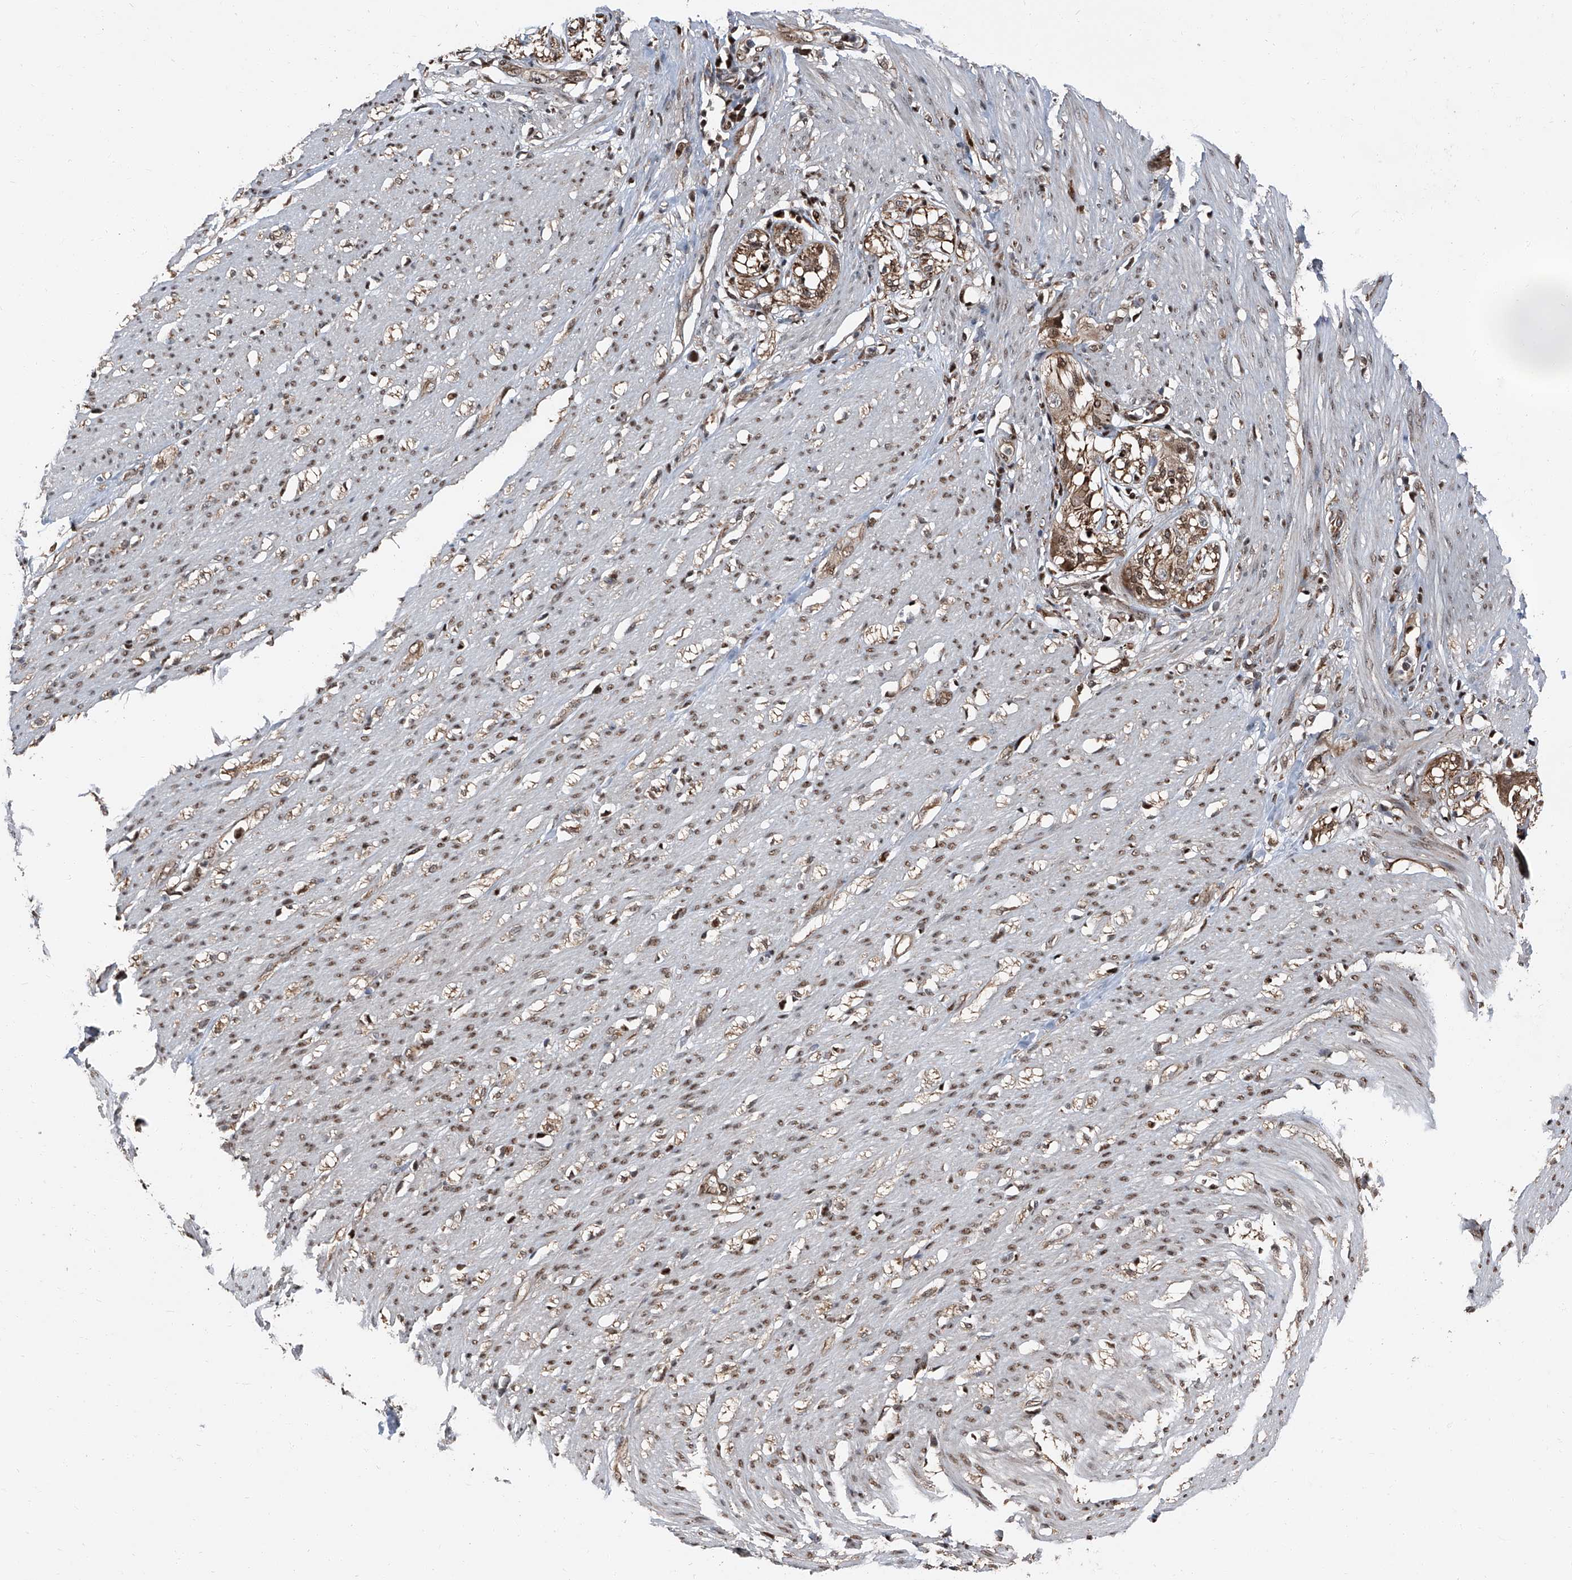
{"staining": {"intensity": "strong", "quantity": ">75%", "location": "nuclear"}, "tissue": "smooth muscle", "cell_type": "Smooth muscle cells", "image_type": "normal", "snomed": [{"axis": "morphology", "description": "Normal tissue, NOS"}, {"axis": "morphology", "description": "Adenocarcinoma, NOS"}, {"axis": "topography", "description": "Colon"}, {"axis": "topography", "description": "Peripheral nerve tissue"}], "caption": "Immunohistochemistry (DAB (3,3'-diaminobenzidine)) staining of normal smooth muscle shows strong nuclear protein staining in approximately >75% of smooth muscle cells. The staining is performed using DAB (3,3'-diaminobenzidine) brown chromogen to label protein expression. The nuclei are counter-stained blue using hematoxylin.", "gene": "FKBP5", "patient": {"sex": "male", "age": 14}}